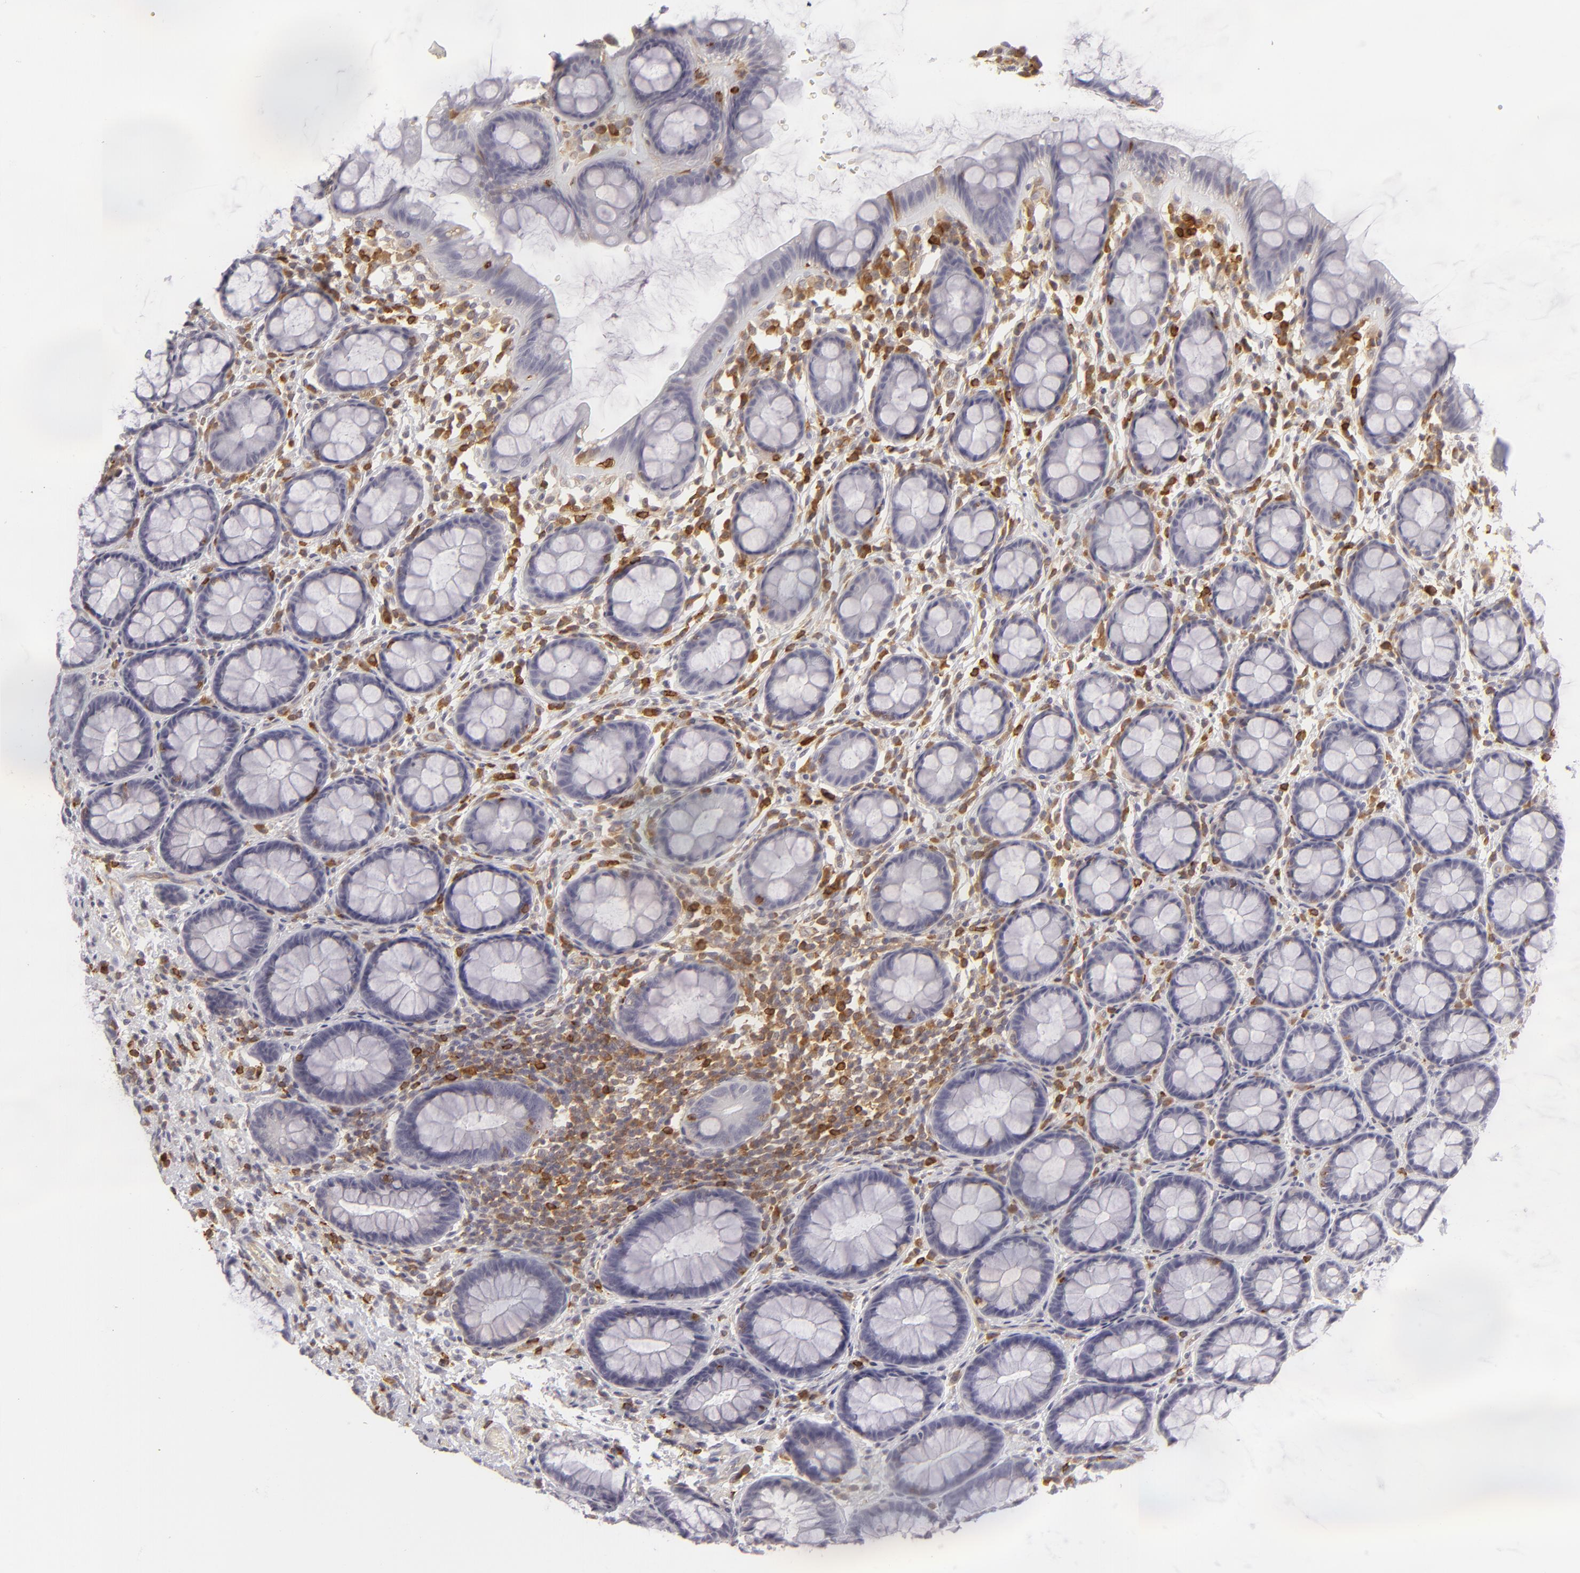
{"staining": {"intensity": "negative", "quantity": "none", "location": "none"}, "tissue": "rectum", "cell_type": "Glandular cells", "image_type": "normal", "snomed": [{"axis": "morphology", "description": "Normal tissue, NOS"}, {"axis": "topography", "description": "Rectum"}], "caption": "Immunohistochemical staining of unremarkable human rectum exhibits no significant staining in glandular cells. The staining is performed using DAB brown chromogen with nuclei counter-stained in using hematoxylin.", "gene": "APOBEC3G", "patient": {"sex": "male", "age": 92}}